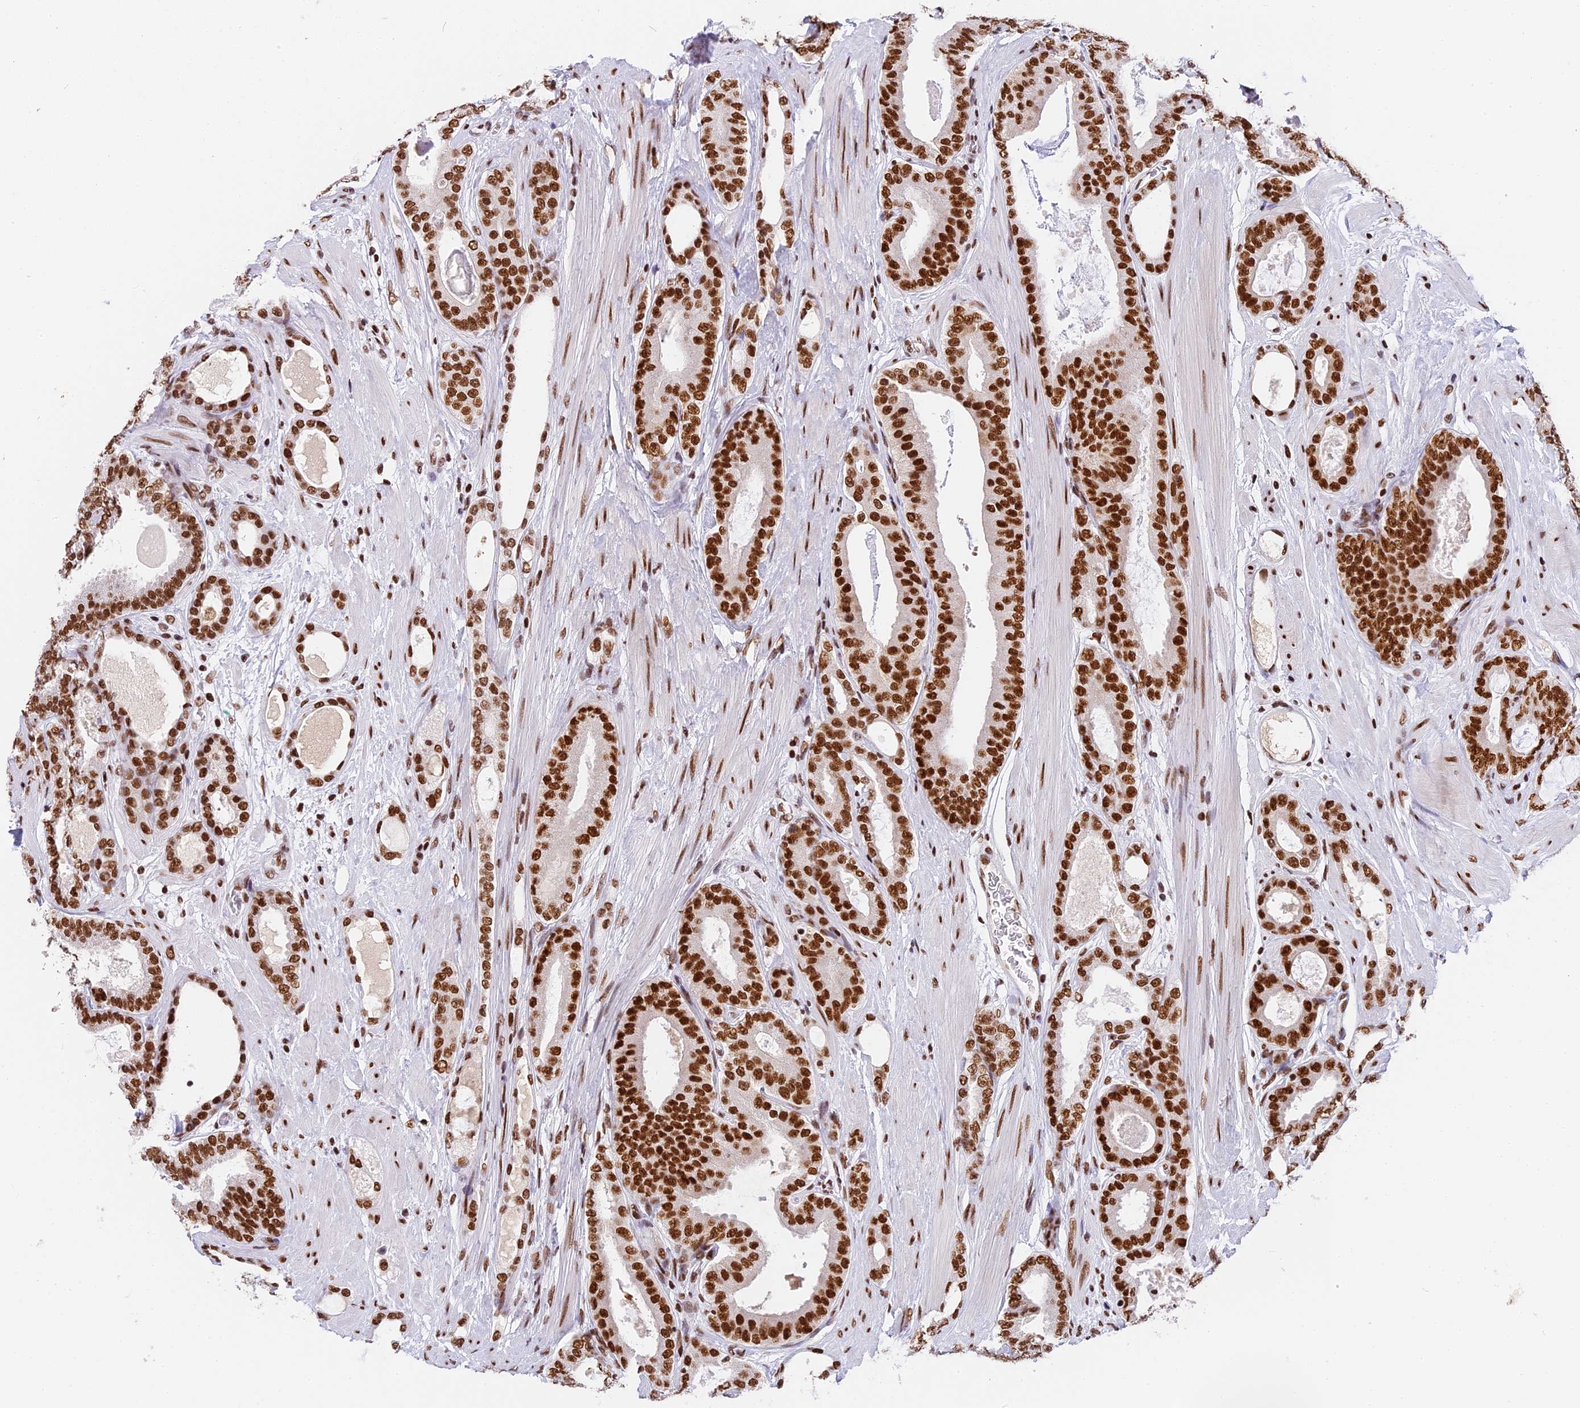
{"staining": {"intensity": "strong", "quantity": ">75%", "location": "nuclear"}, "tissue": "prostate cancer", "cell_type": "Tumor cells", "image_type": "cancer", "snomed": [{"axis": "morphology", "description": "Adenocarcinoma, High grade"}, {"axis": "topography", "description": "Prostate"}], "caption": "This image demonstrates prostate cancer (high-grade adenocarcinoma) stained with IHC to label a protein in brown. The nuclear of tumor cells show strong positivity for the protein. Nuclei are counter-stained blue.", "gene": "SBNO1", "patient": {"sex": "male", "age": 60}}